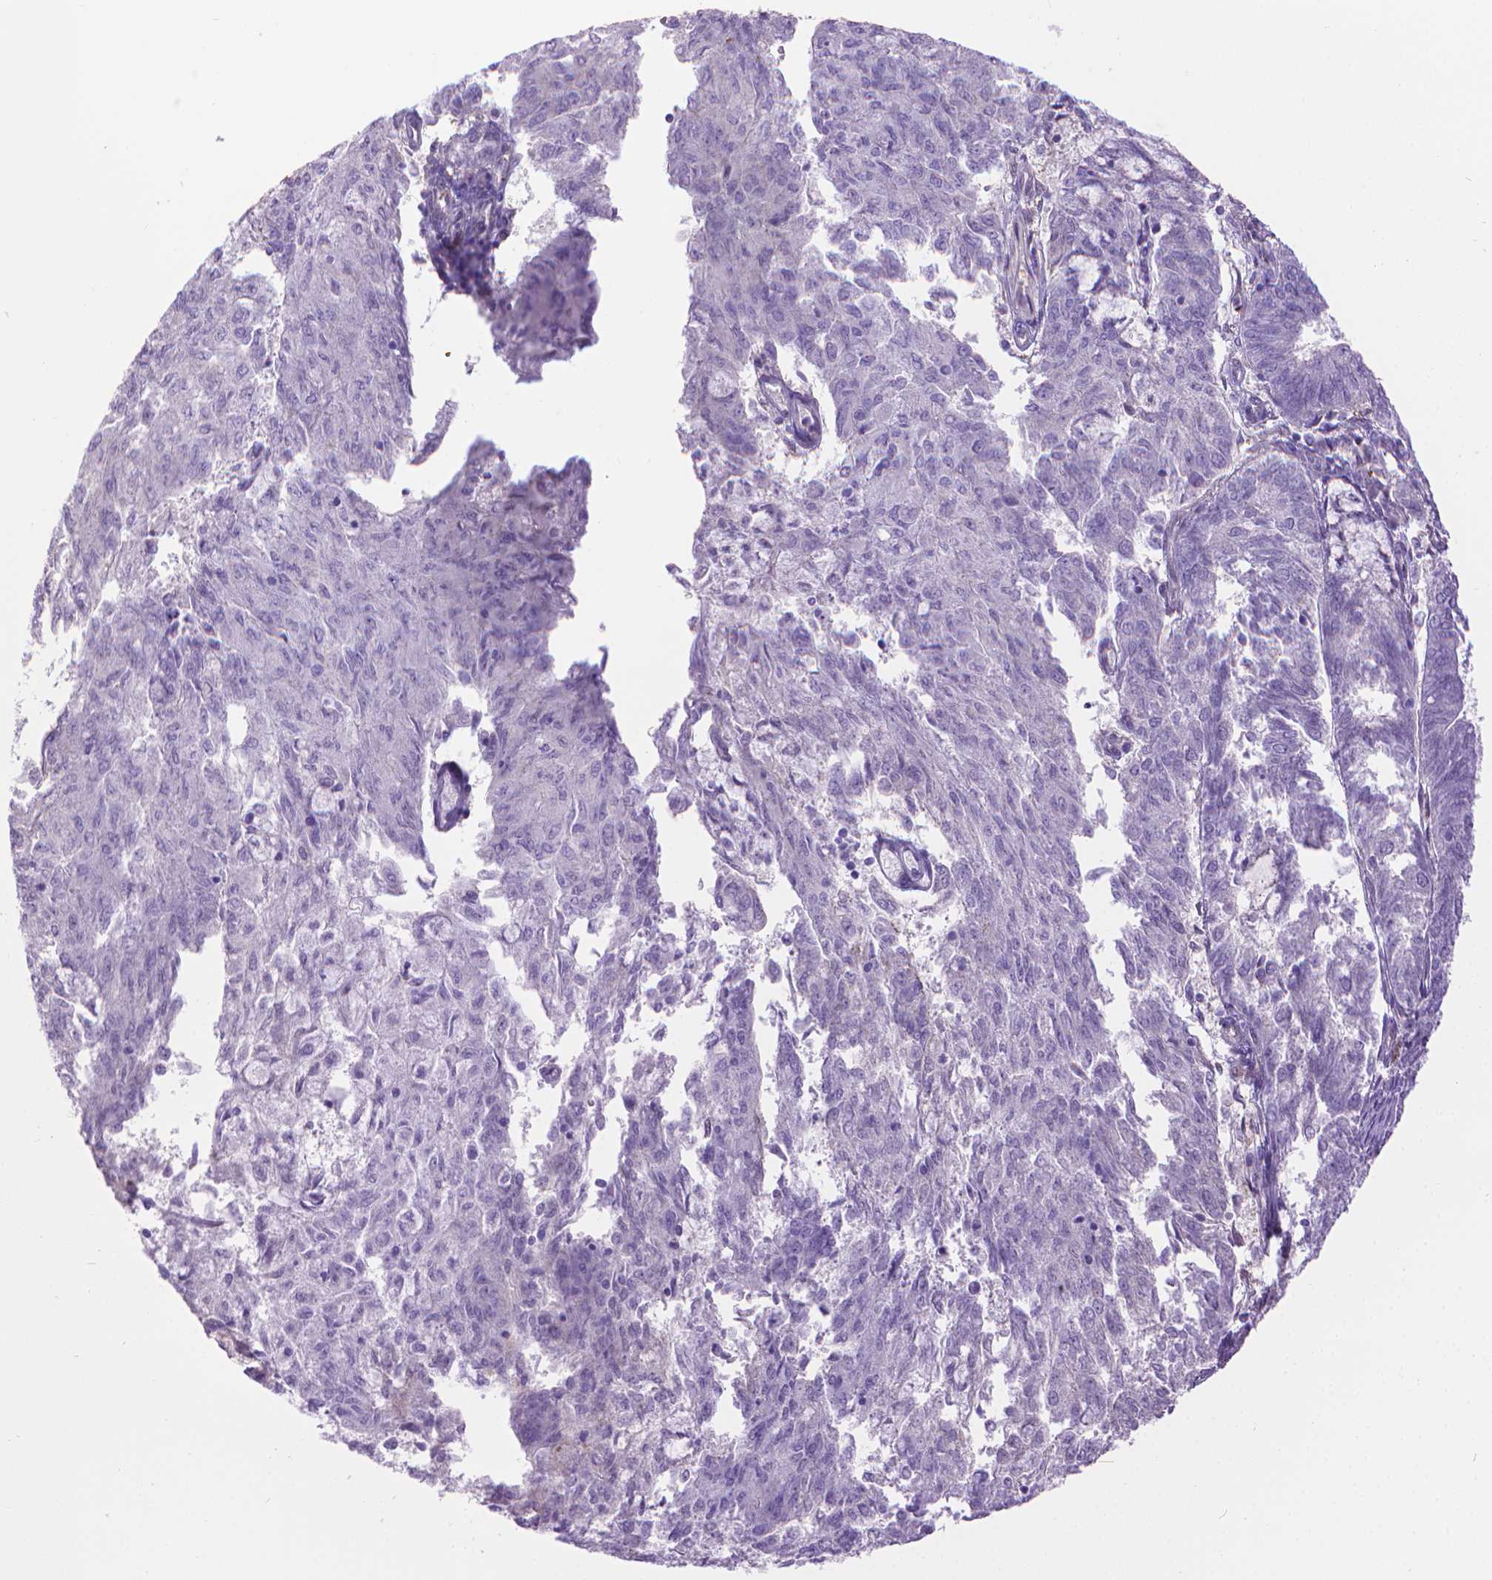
{"staining": {"intensity": "negative", "quantity": "none", "location": "none"}, "tissue": "endometrial cancer", "cell_type": "Tumor cells", "image_type": "cancer", "snomed": [{"axis": "morphology", "description": "Adenocarcinoma, NOS"}, {"axis": "topography", "description": "Endometrium"}], "caption": "A histopathology image of human adenocarcinoma (endometrial) is negative for staining in tumor cells.", "gene": "CLIC4", "patient": {"sex": "female", "age": 82}}